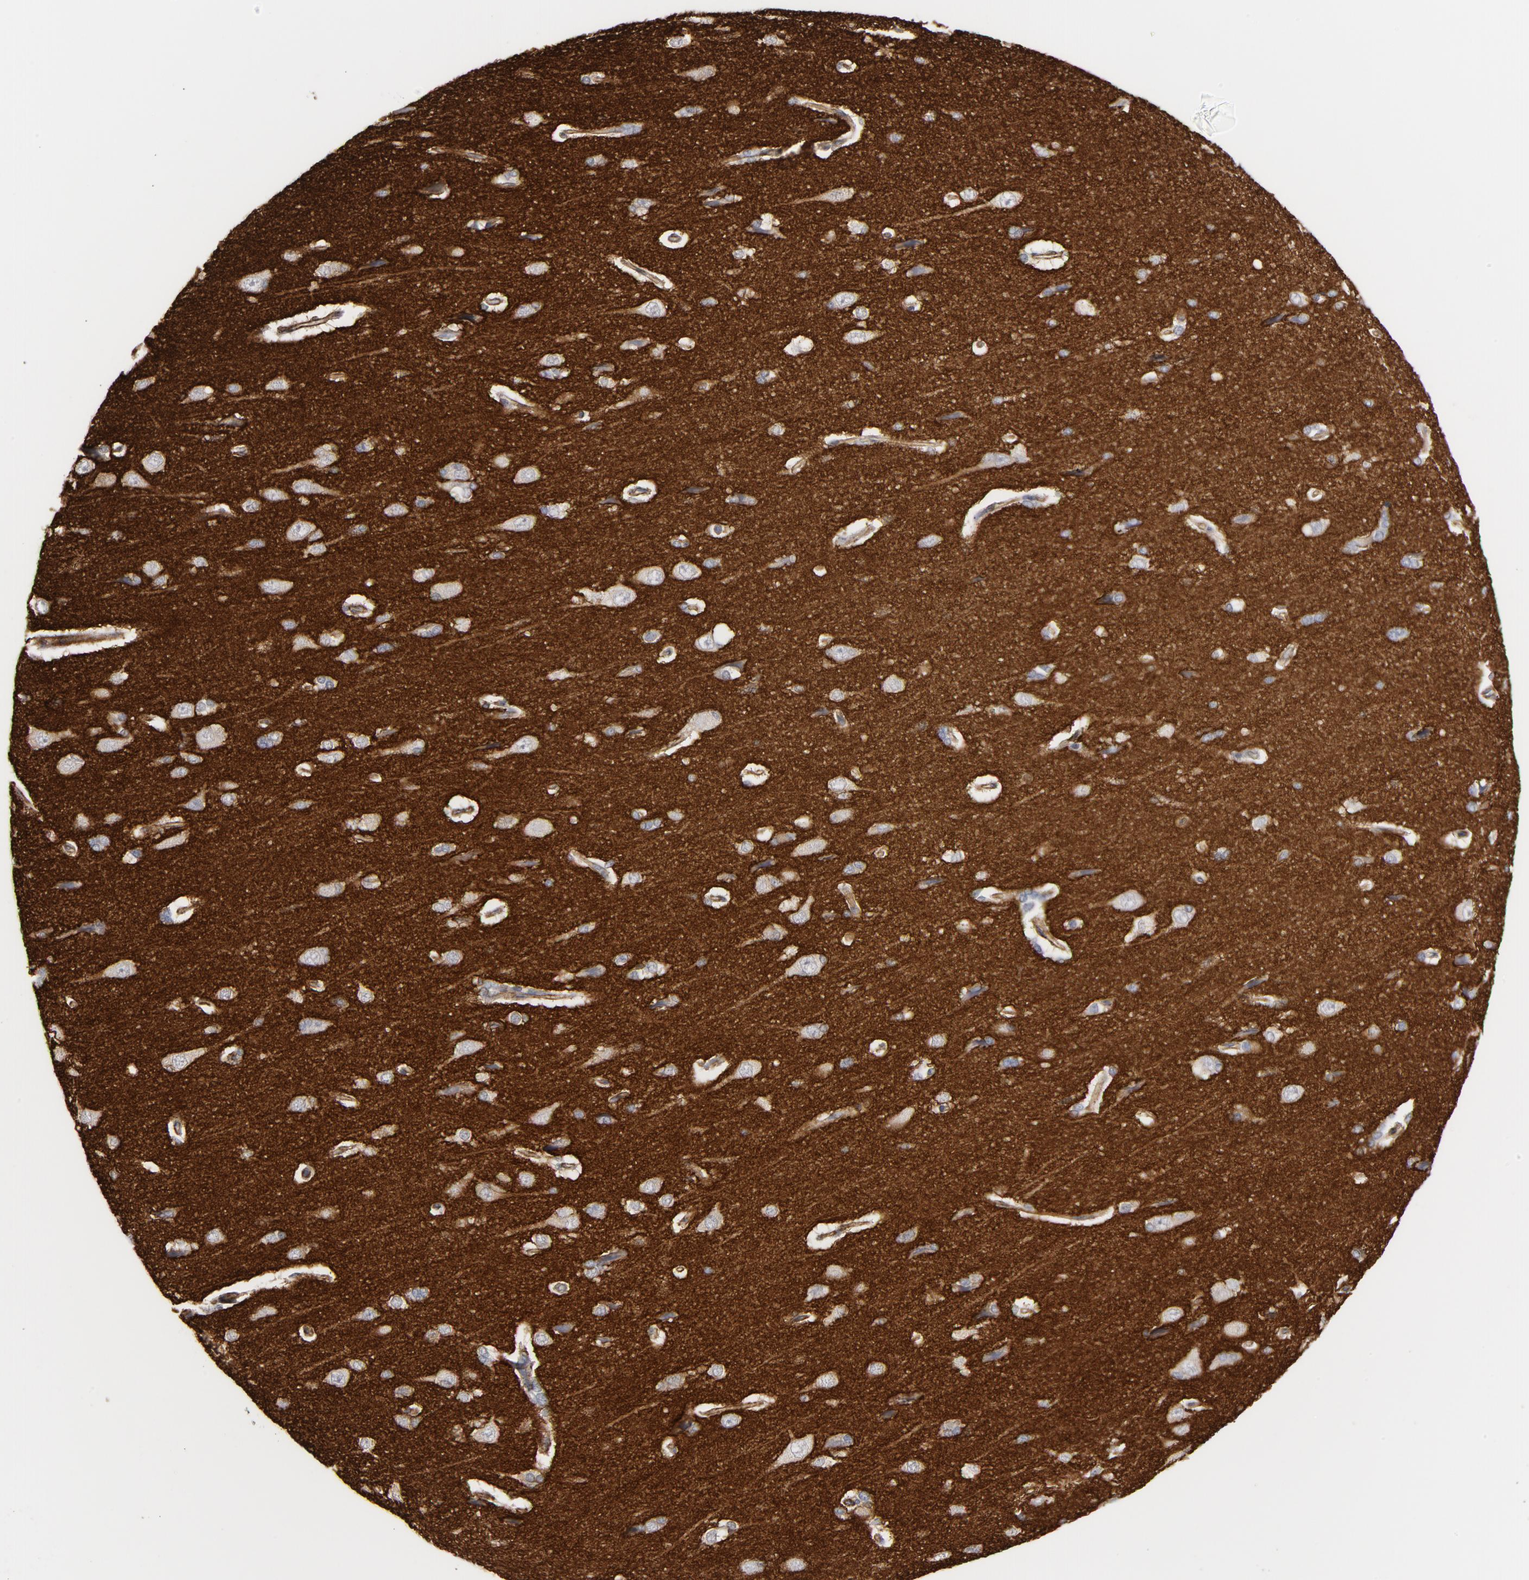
{"staining": {"intensity": "moderate", "quantity": ">75%", "location": "cytoplasmic/membranous"}, "tissue": "cerebral cortex", "cell_type": "Endothelial cells", "image_type": "normal", "snomed": [{"axis": "morphology", "description": "Normal tissue, NOS"}, {"axis": "topography", "description": "Cerebral cortex"}], "caption": "Endothelial cells display moderate cytoplasmic/membranous positivity in about >75% of cells in normal cerebral cortex.", "gene": "GNG2", "patient": {"sex": "male", "age": 62}}